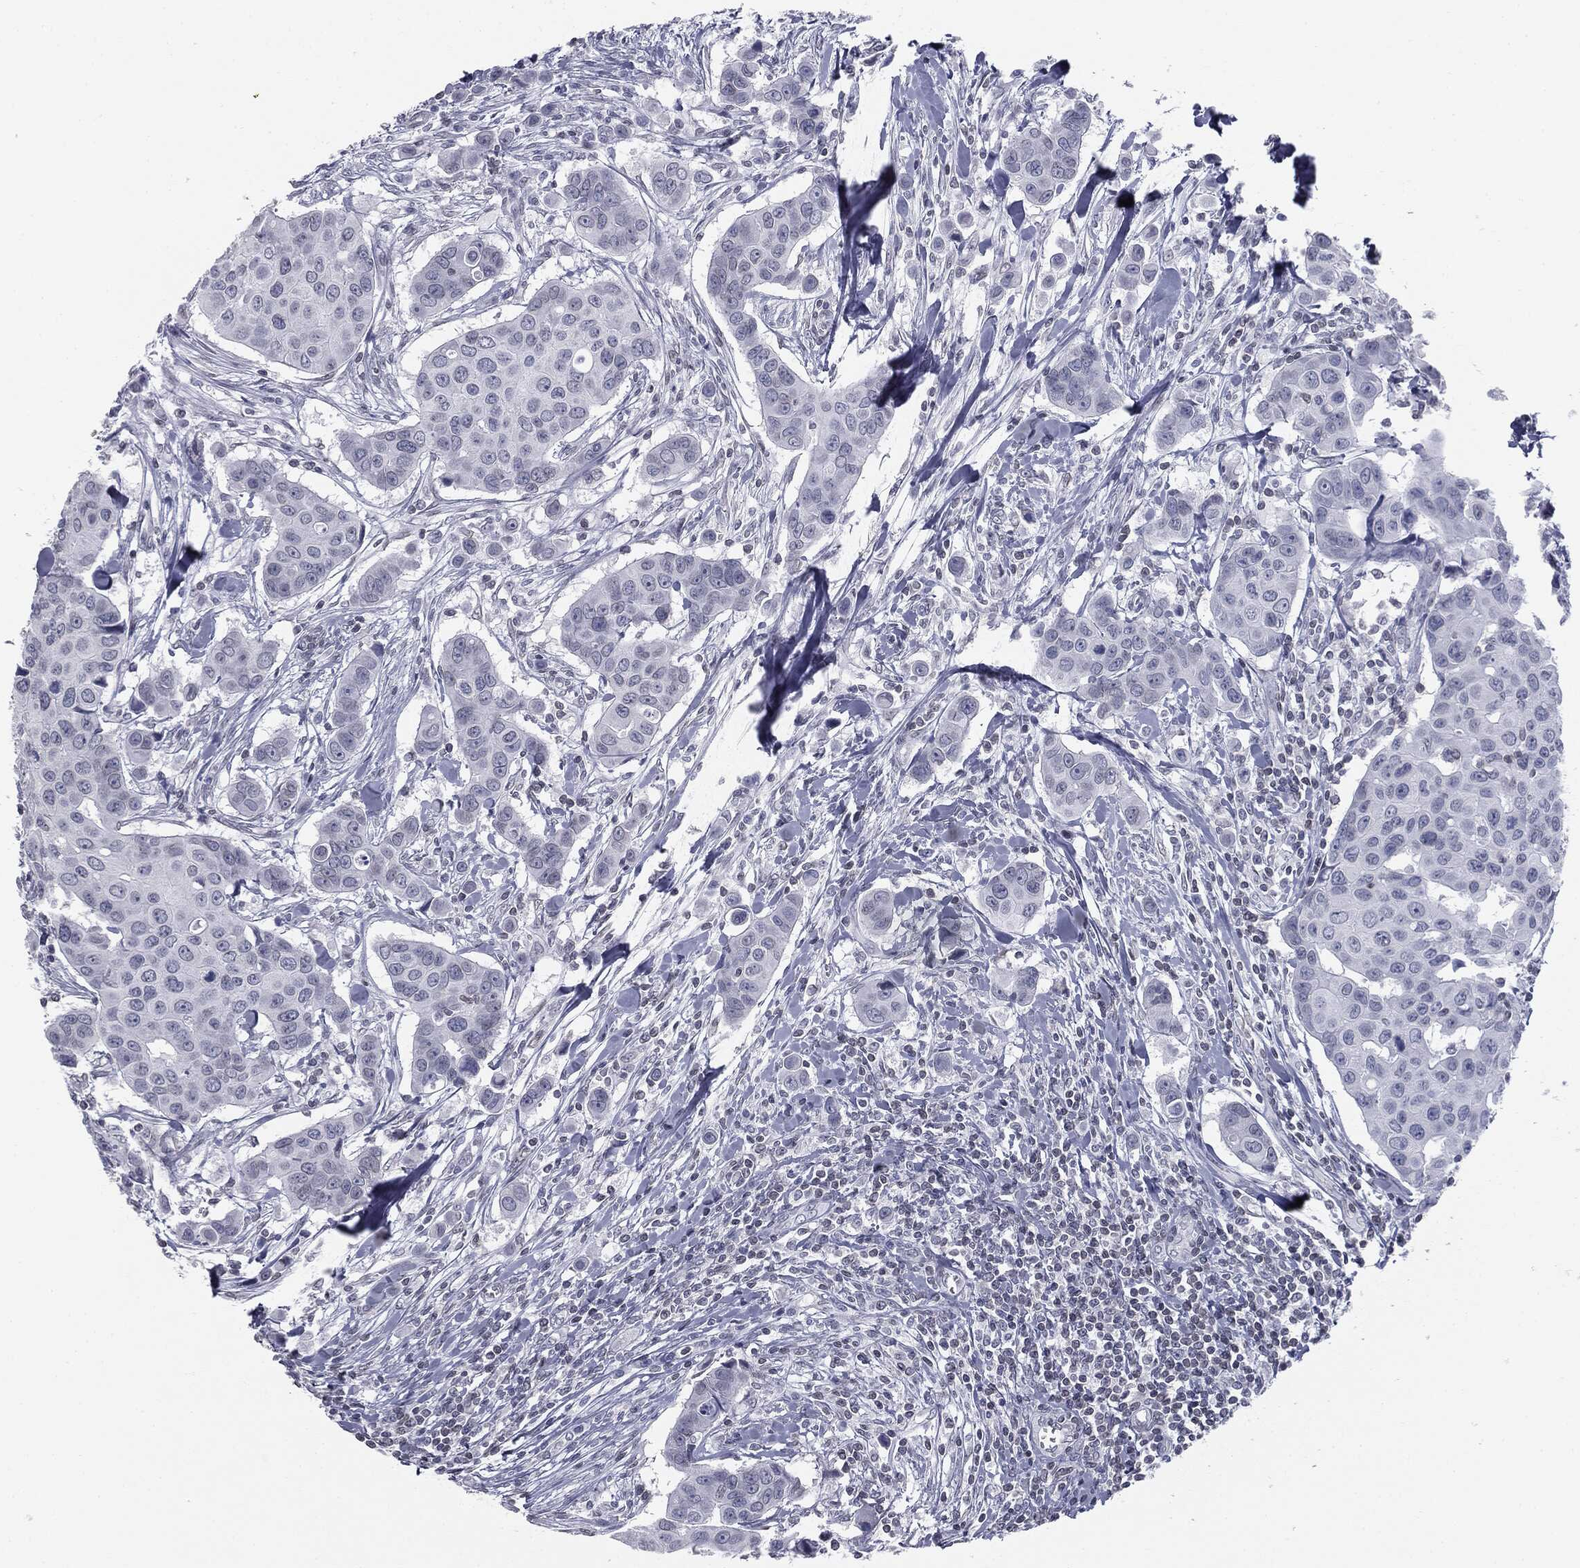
{"staining": {"intensity": "negative", "quantity": "none", "location": "none"}, "tissue": "breast cancer", "cell_type": "Tumor cells", "image_type": "cancer", "snomed": [{"axis": "morphology", "description": "Duct carcinoma"}, {"axis": "topography", "description": "Breast"}], "caption": "Breast infiltrating ductal carcinoma was stained to show a protein in brown. There is no significant staining in tumor cells.", "gene": "ALDOB", "patient": {"sex": "female", "age": 24}}